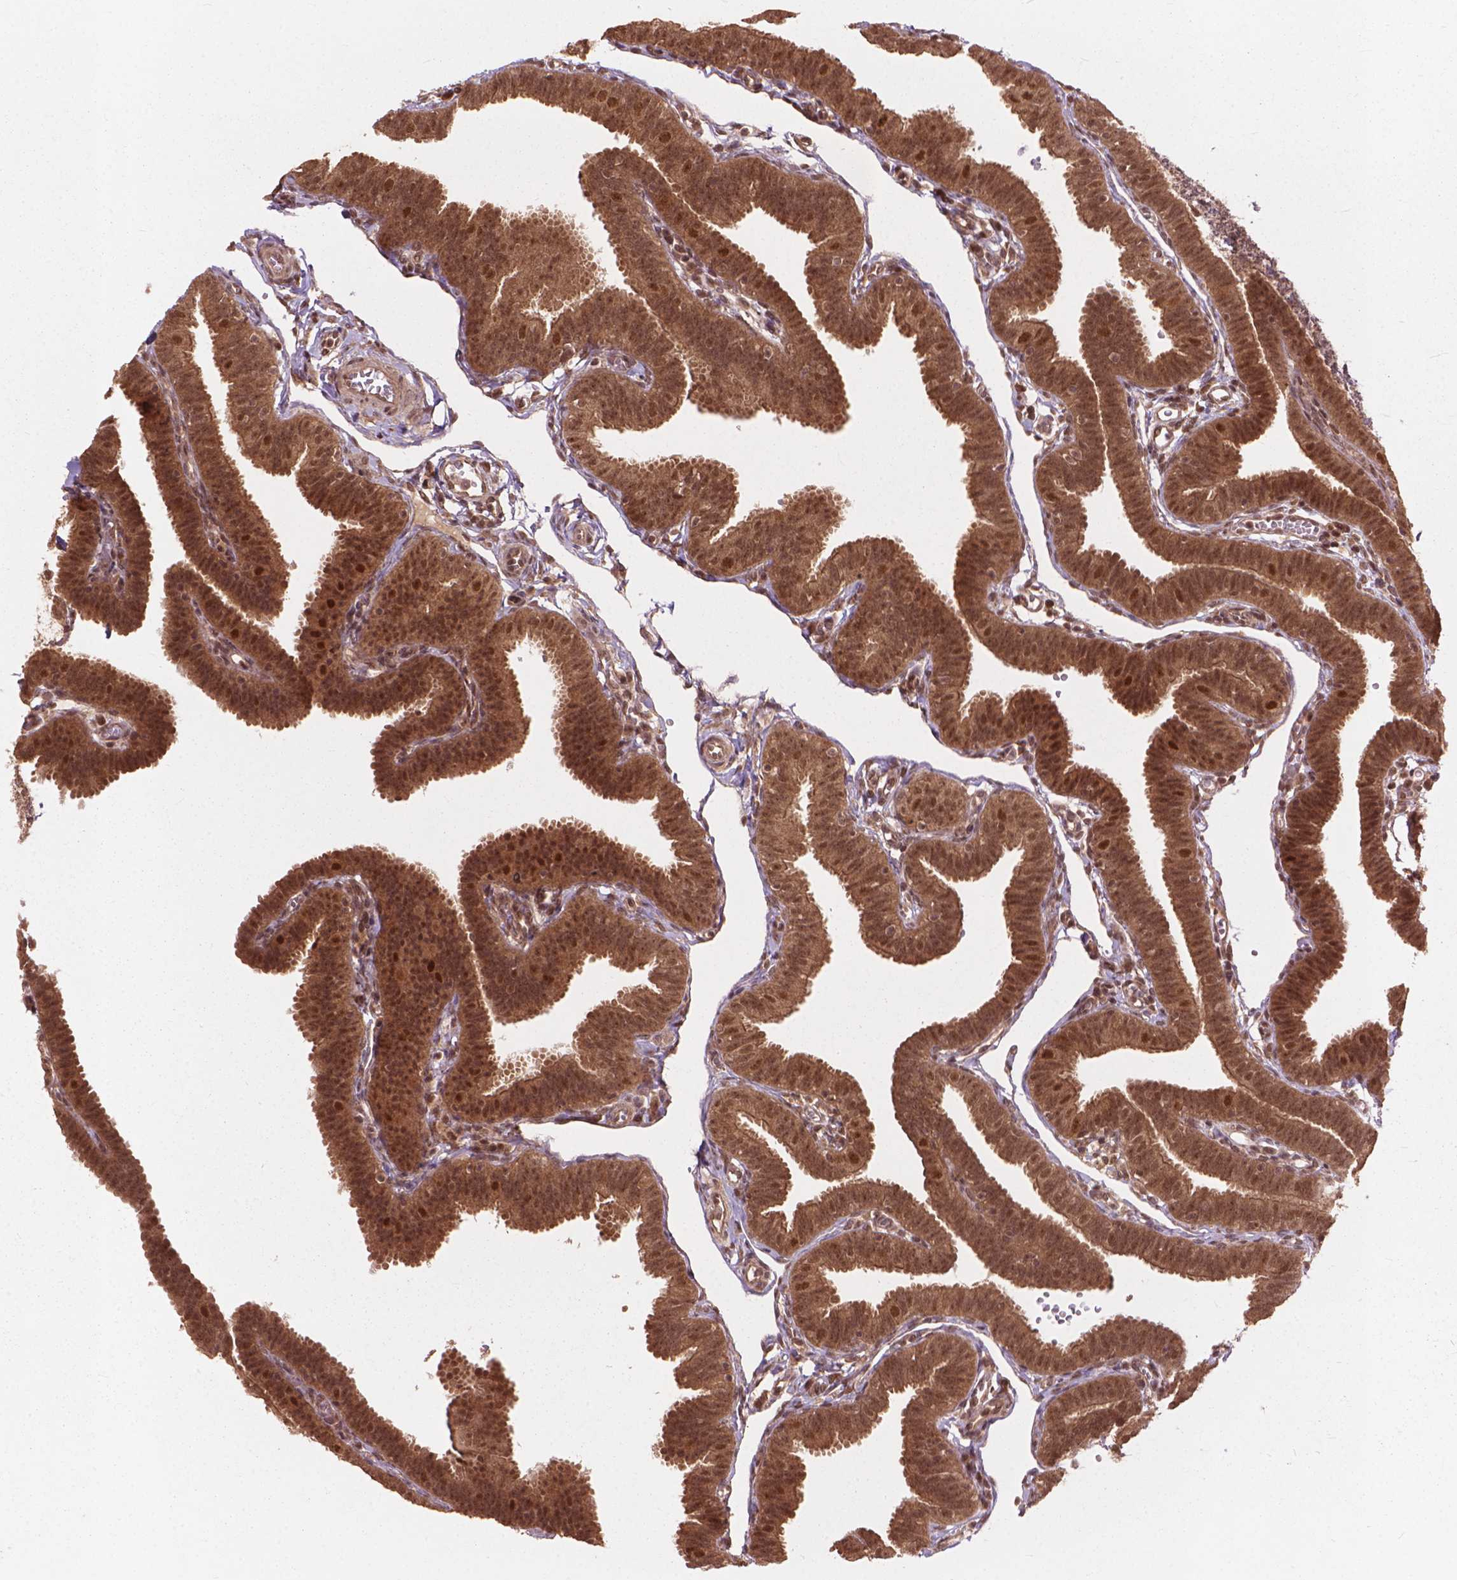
{"staining": {"intensity": "moderate", "quantity": ">75%", "location": "cytoplasmic/membranous,nuclear"}, "tissue": "fallopian tube", "cell_type": "Glandular cells", "image_type": "normal", "snomed": [{"axis": "morphology", "description": "Normal tissue, NOS"}, {"axis": "topography", "description": "Fallopian tube"}], "caption": "DAB immunohistochemical staining of unremarkable fallopian tube exhibits moderate cytoplasmic/membranous,nuclear protein positivity in approximately >75% of glandular cells. Ihc stains the protein in brown and the nuclei are stained blue.", "gene": "SSU72", "patient": {"sex": "female", "age": 25}}